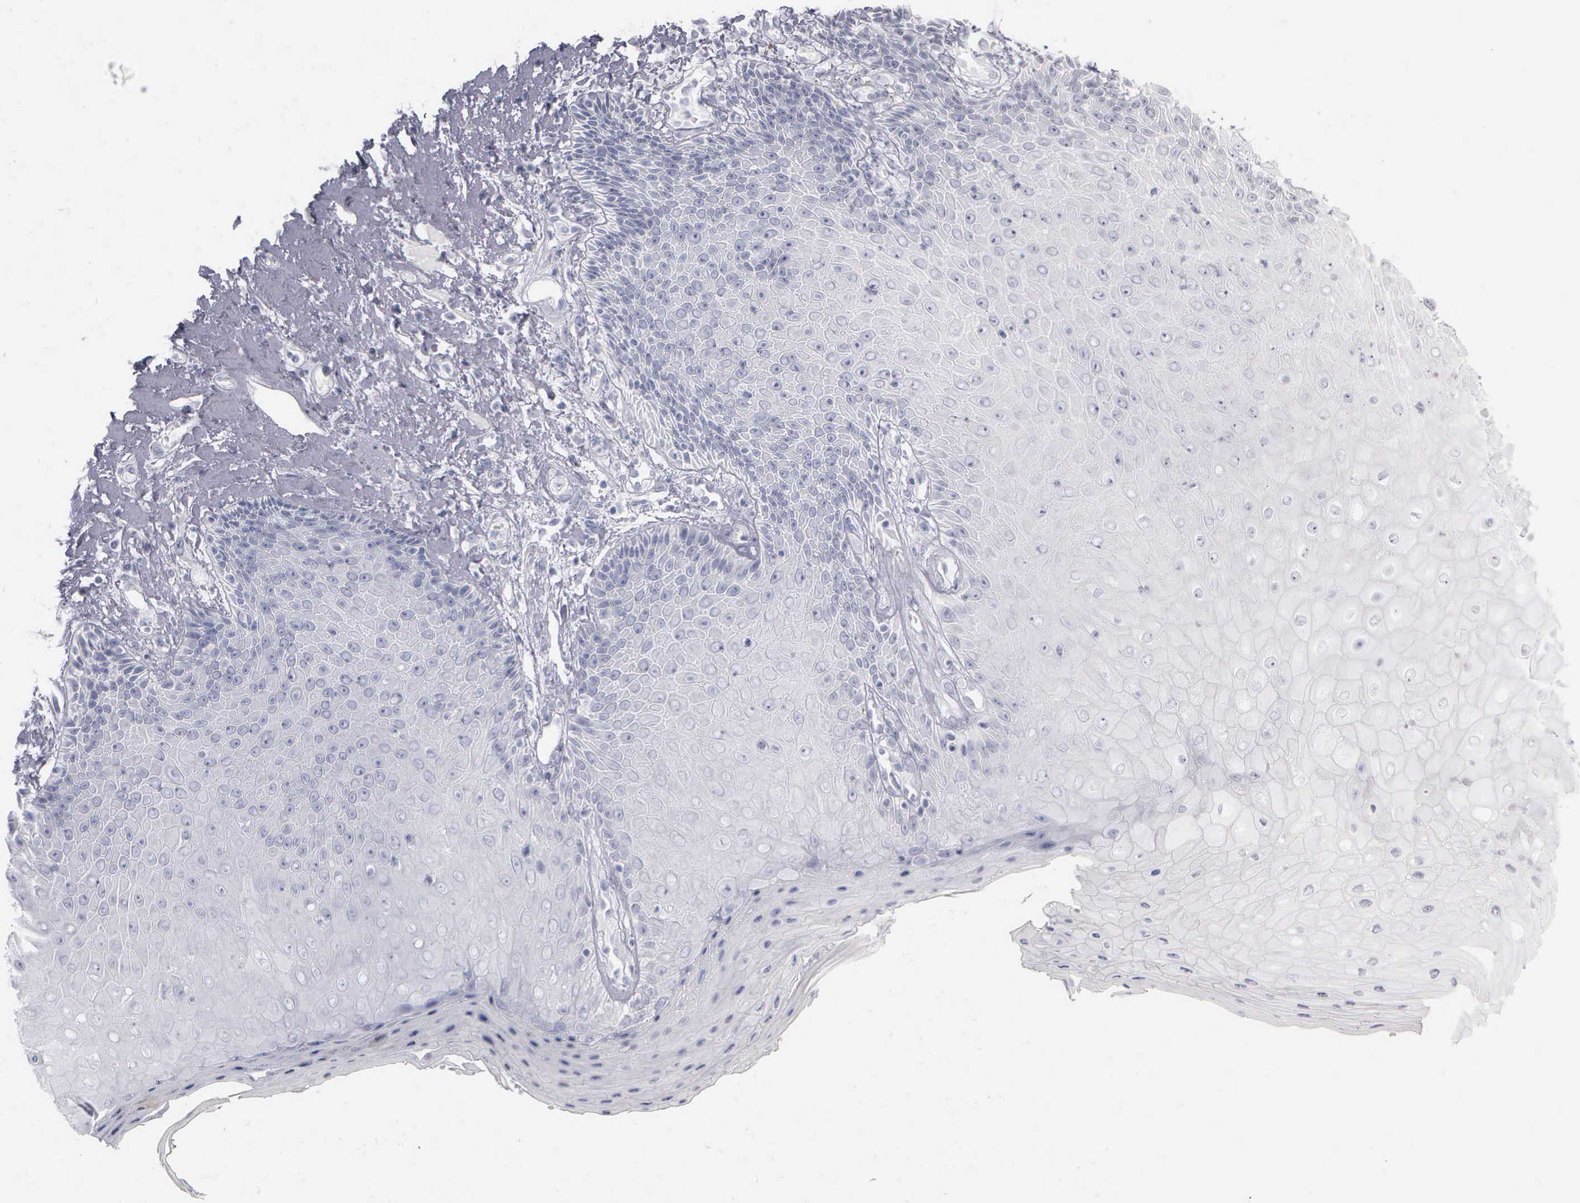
{"staining": {"intensity": "negative", "quantity": "none", "location": "none"}, "tissue": "skin", "cell_type": "Epidermal cells", "image_type": "normal", "snomed": [{"axis": "morphology", "description": "Normal tissue, NOS"}, {"axis": "topography", "description": "Skin"}, {"axis": "topography", "description": "Anal"}], "caption": "A photomicrograph of skin stained for a protein demonstrates no brown staining in epidermal cells. The staining is performed using DAB (3,3'-diaminobenzidine) brown chromogen with nuclei counter-stained in using hematoxylin.", "gene": "NKX2", "patient": {"sex": "male", "age": 61}}